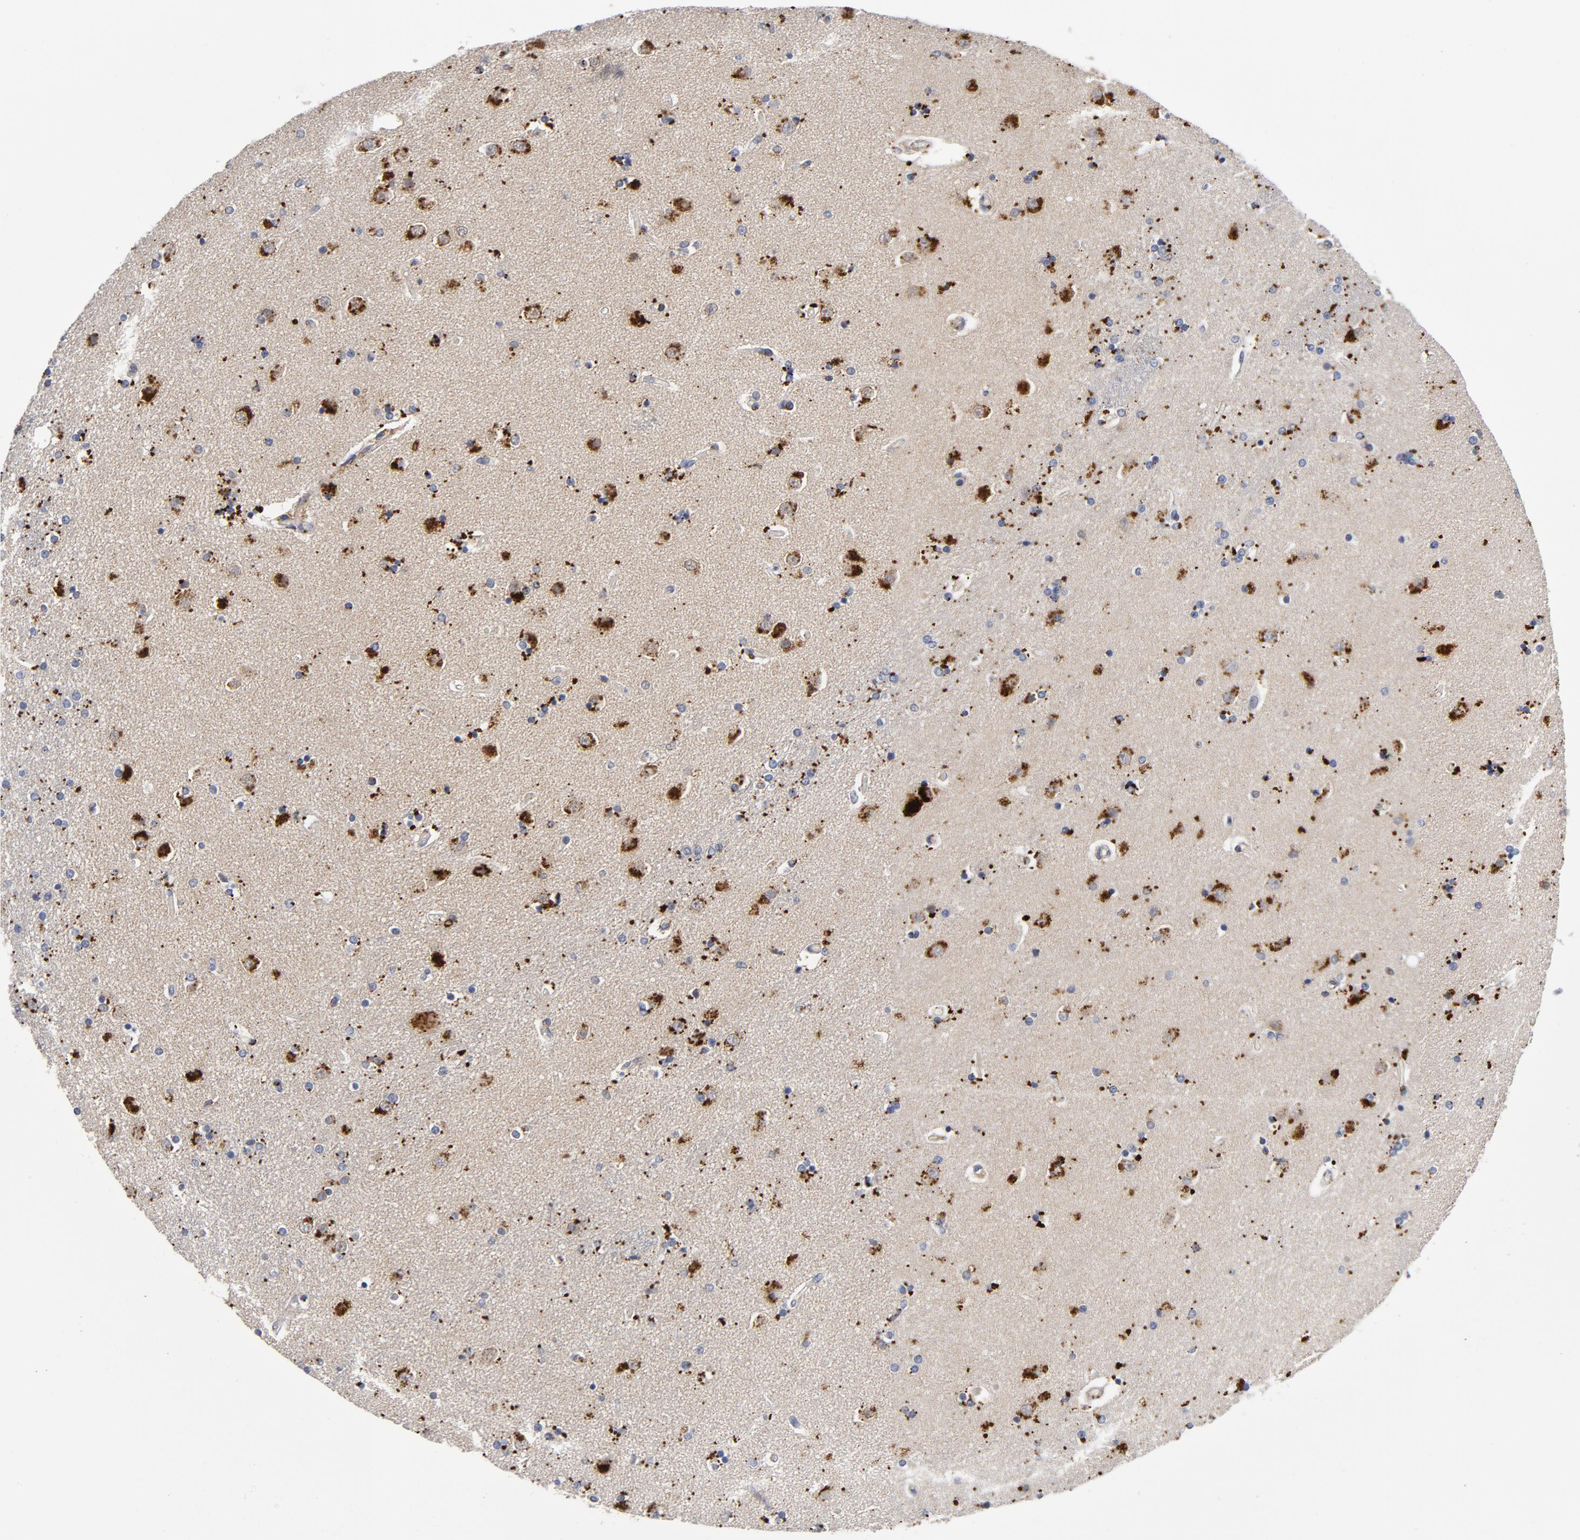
{"staining": {"intensity": "strong", "quantity": "25%-75%", "location": "cytoplasmic/membranous"}, "tissue": "caudate", "cell_type": "Glial cells", "image_type": "normal", "snomed": [{"axis": "morphology", "description": "Normal tissue, NOS"}, {"axis": "topography", "description": "Lateral ventricle wall"}], "caption": "Protein expression analysis of benign caudate displays strong cytoplasmic/membranous expression in about 25%-75% of glial cells. The staining was performed using DAB, with brown indicating positive protein expression. Nuclei are stained blue with hematoxylin.", "gene": "AKT2", "patient": {"sex": "female", "age": 54}}